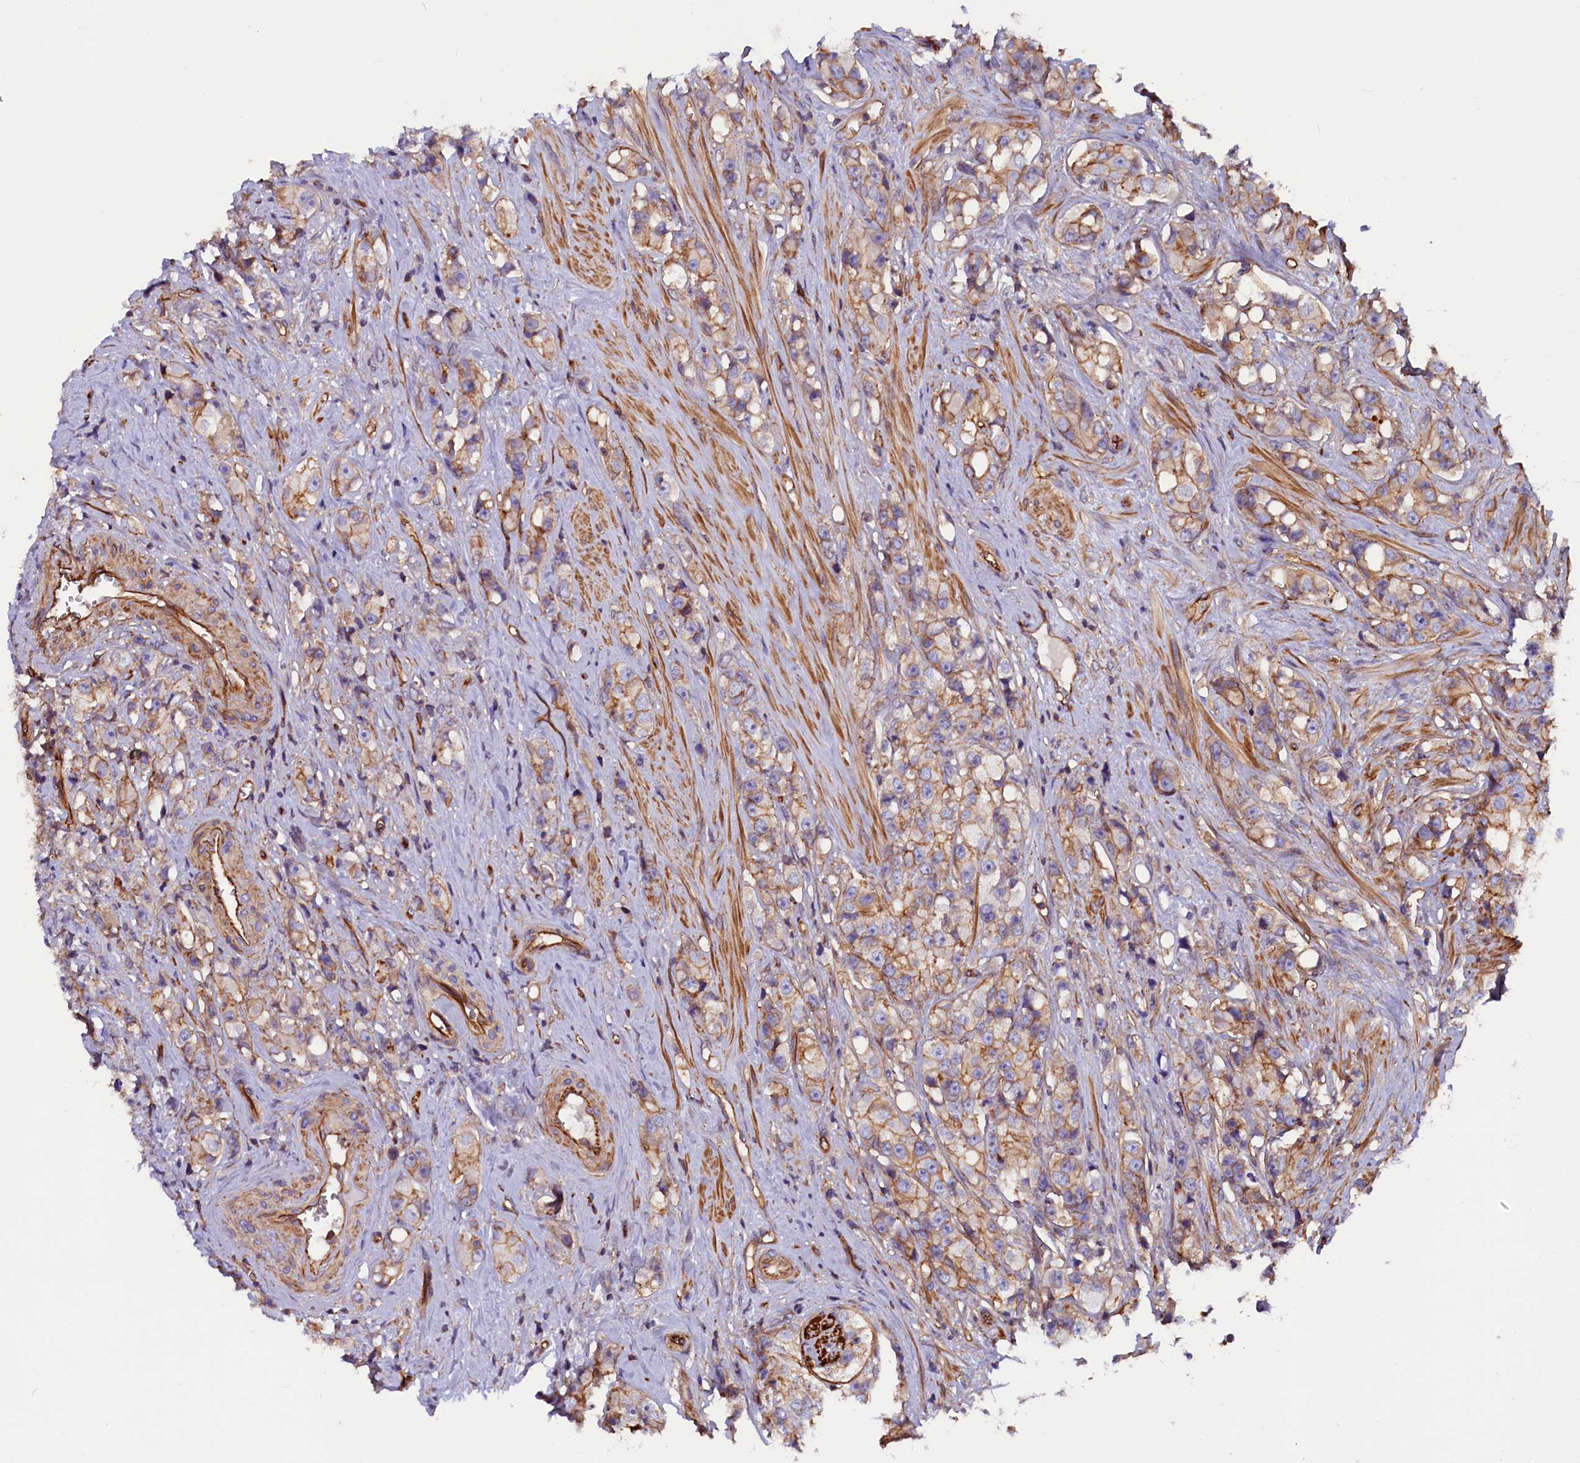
{"staining": {"intensity": "moderate", "quantity": "25%-75%", "location": "cytoplasmic/membranous"}, "tissue": "prostate cancer", "cell_type": "Tumor cells", "image_type": "cancer", "snomed": [{"axis": "morphology", "description": "Adenocarcinoma, High grade"}, {"axis": "topography", "description": "Prostate"}], "caption": "Human prostate cancer stained for a protein (brown) demonstrates moderate cytoplasmic/membranous positive staining in about 25%-75% of tumor cells.", "gene": "ZNF749", "patient": {"sex": "male", "age": 74}}